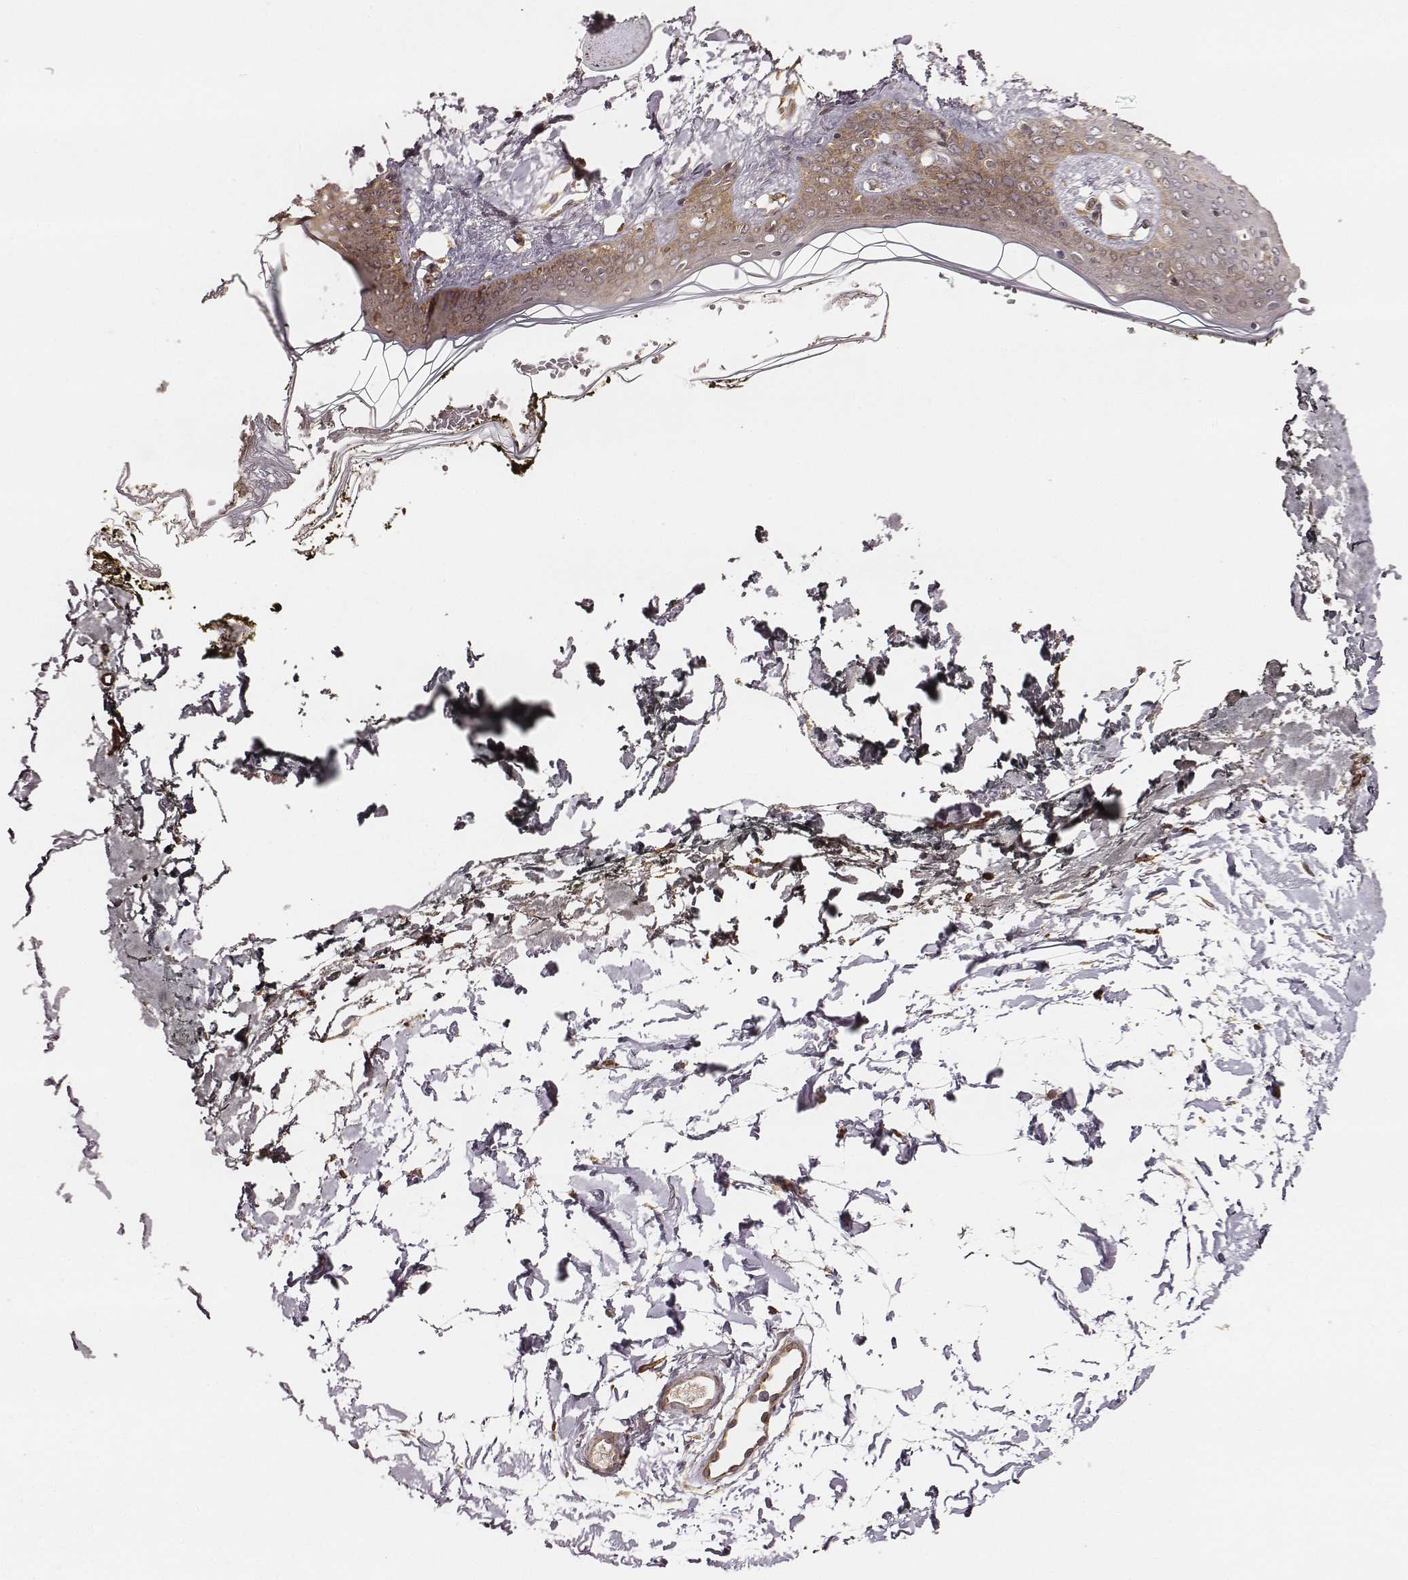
{"staining": {"intensity": "strong", "quantity": ">75%", "location": "cytoplasmic/membranous"}, "tissue": "skin", "cell_type": "Fibroblasts", "image_type": "normal", "snomed": [{"axis": "morphology", "description": "Normal tissue, NOS"}, {"axis": "topography", "description": "Skin"}], "caption": "Immunohistochemistry (DAB (3,3'-diaminobenzidine)) staining of benign skin reveals strong cytoplasmic/membranous protein positivity in about >75% of fibroblasts. (DAB (3,3'-diaminobenzidine) IHC, brown staining for protein, blue staining for nuclei).", "gene": "VPS26A", "patient": {"sex": "female", "age": 34}}